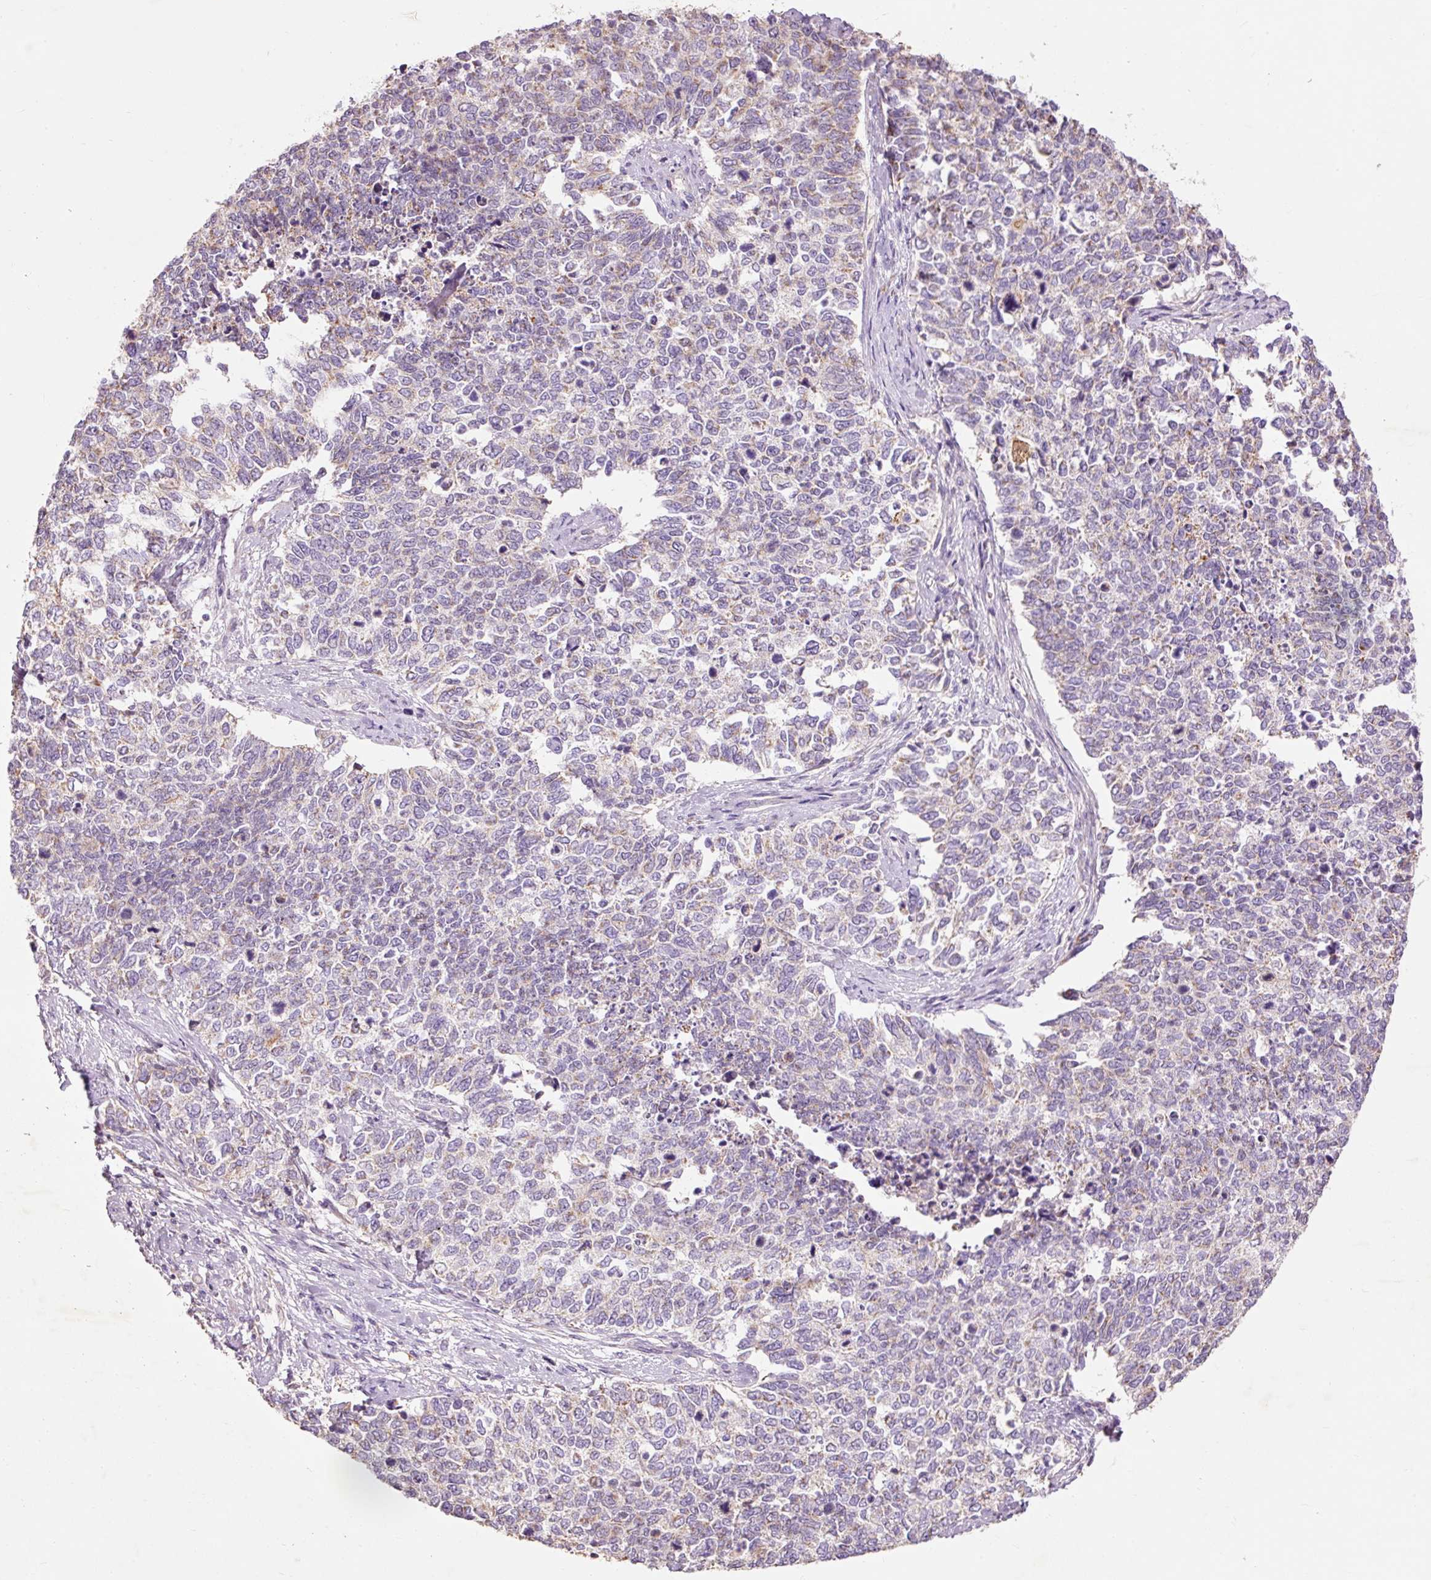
{"staining": {"intensity": "weak", "quantity": "25%-75%", "location": "cytoplasmic/membranous"}, "tissue": "cervical cancer", "cell_type": "Tumor cells", "image_type": "cancer", "snomed": [{"axis": "morphology", "description": "Squamous cell carcinoma, NOS"}, {"axis": "topography", "description": "Cervix"}], "caption": "Cervical squamous cell carcinoma stained with a brown dye shows weak cytoplasmic/membranous positive staining in approximately 25%-75% of tumor cells.", "gene": "PRDX5", "patient": {"sex": "female", "age": 63}}